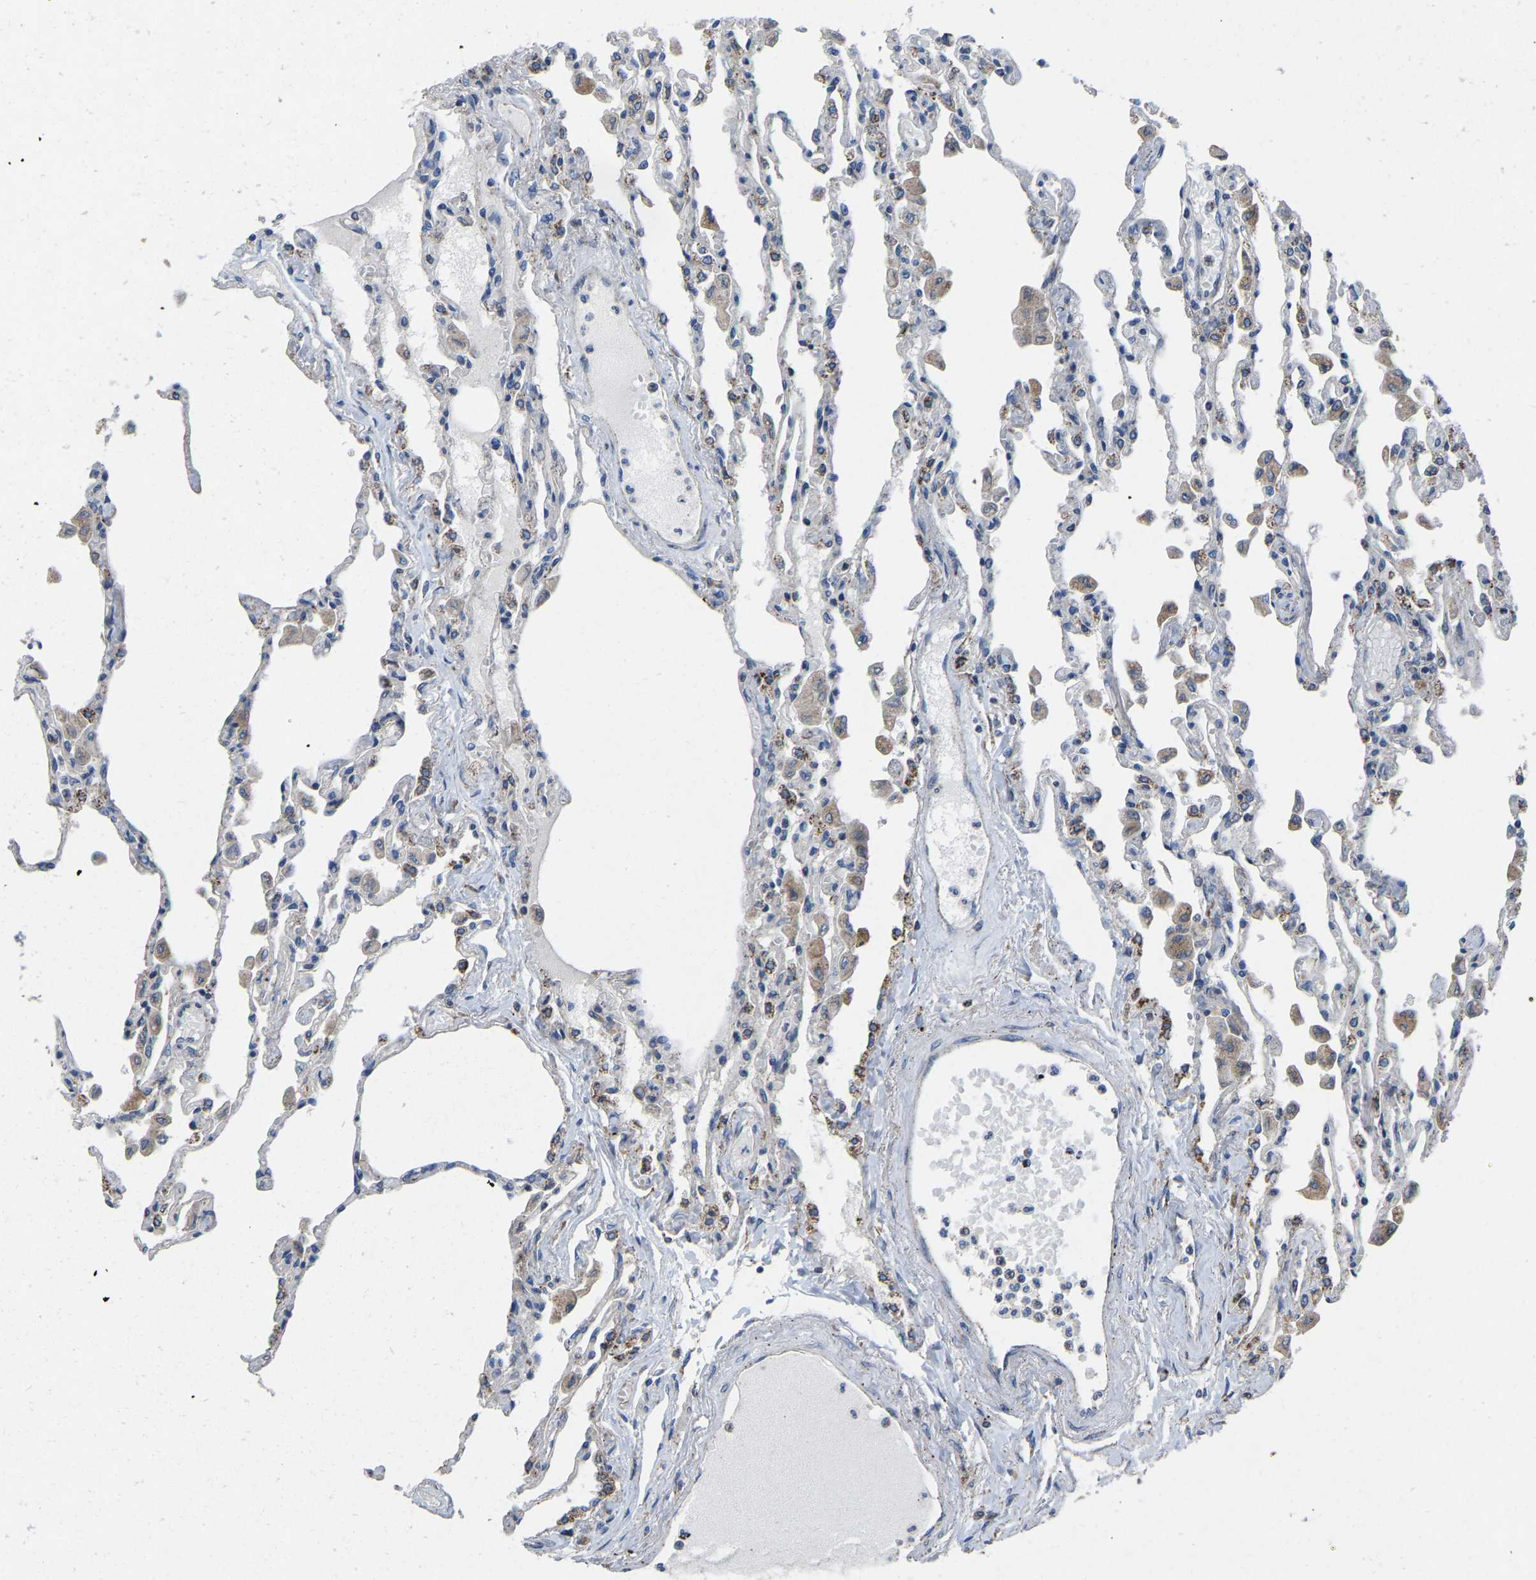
{"staining": {"intensity": "negative", "quantity": "none", "location": "none"}, "tissue": "lung", "cell_type": "Alveolar cells", "image_type": "normal", "snomed": [{"axis": "morphology", "description": "Normal tissue, NOS"}, {"axis": "topography", "description": "Bronchus"}, {"axis": "topography", "description": "Lung"}], "caption": "Benign lung was stained to show a protein in brown. There is no significant positivity in alveolar cells. (DAB (3,3'-diaminobenzidine) immunohistochemistry (IHC) with hematoxylin counter stain).", "gene": "BCL10", "patient": {"sex": "female", "age": 49}}